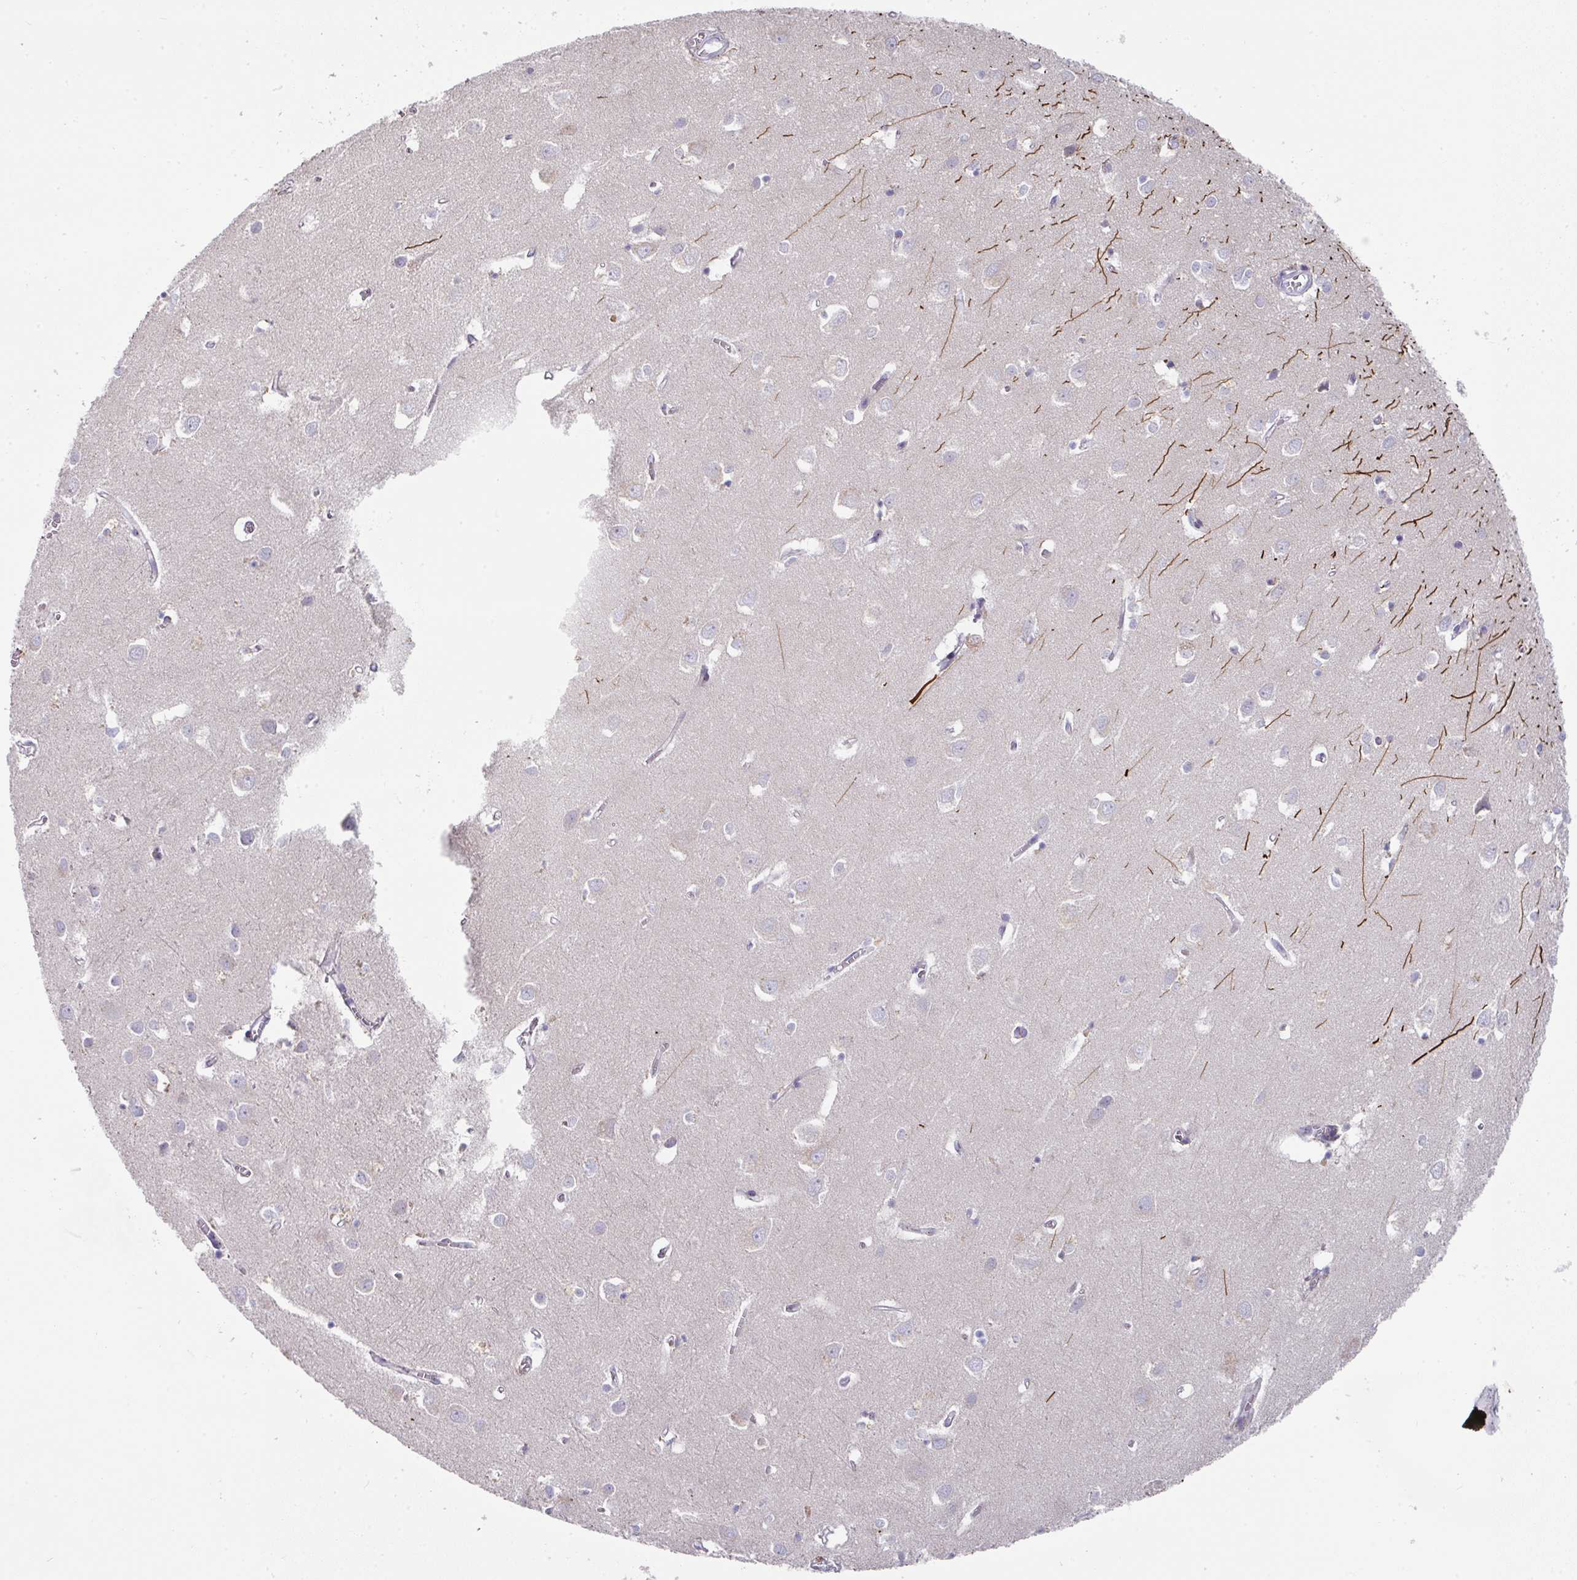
{"staining": {"intensity": "weak", "quantity": "25%-75%", "location": "cytoplasmic/membranous"}, "tissue": "cerebral cortex", "cell_type": "Endothelial cells", "image_type": "normal", "snomed": [{"axis": "morphology", "description": "Normal tissue, NOS"}, {"axis": "topography", "description": "Cerebral cortex"}], "caption": "Immunohistochemistry (IHC) (DAB (3,3'-diaminobenzidine)) staining of benign human cerebral cortex shows weak cytoplasmic/membranous protein positivity in approximately 25%-75% of endothelial cells. (Stains: DAB in brown, nuclei in blue, Microscopy: brightfield microscopy at high magnification).", "gene": "IL4R", "patient": {"sex": "male", "age": 70}}